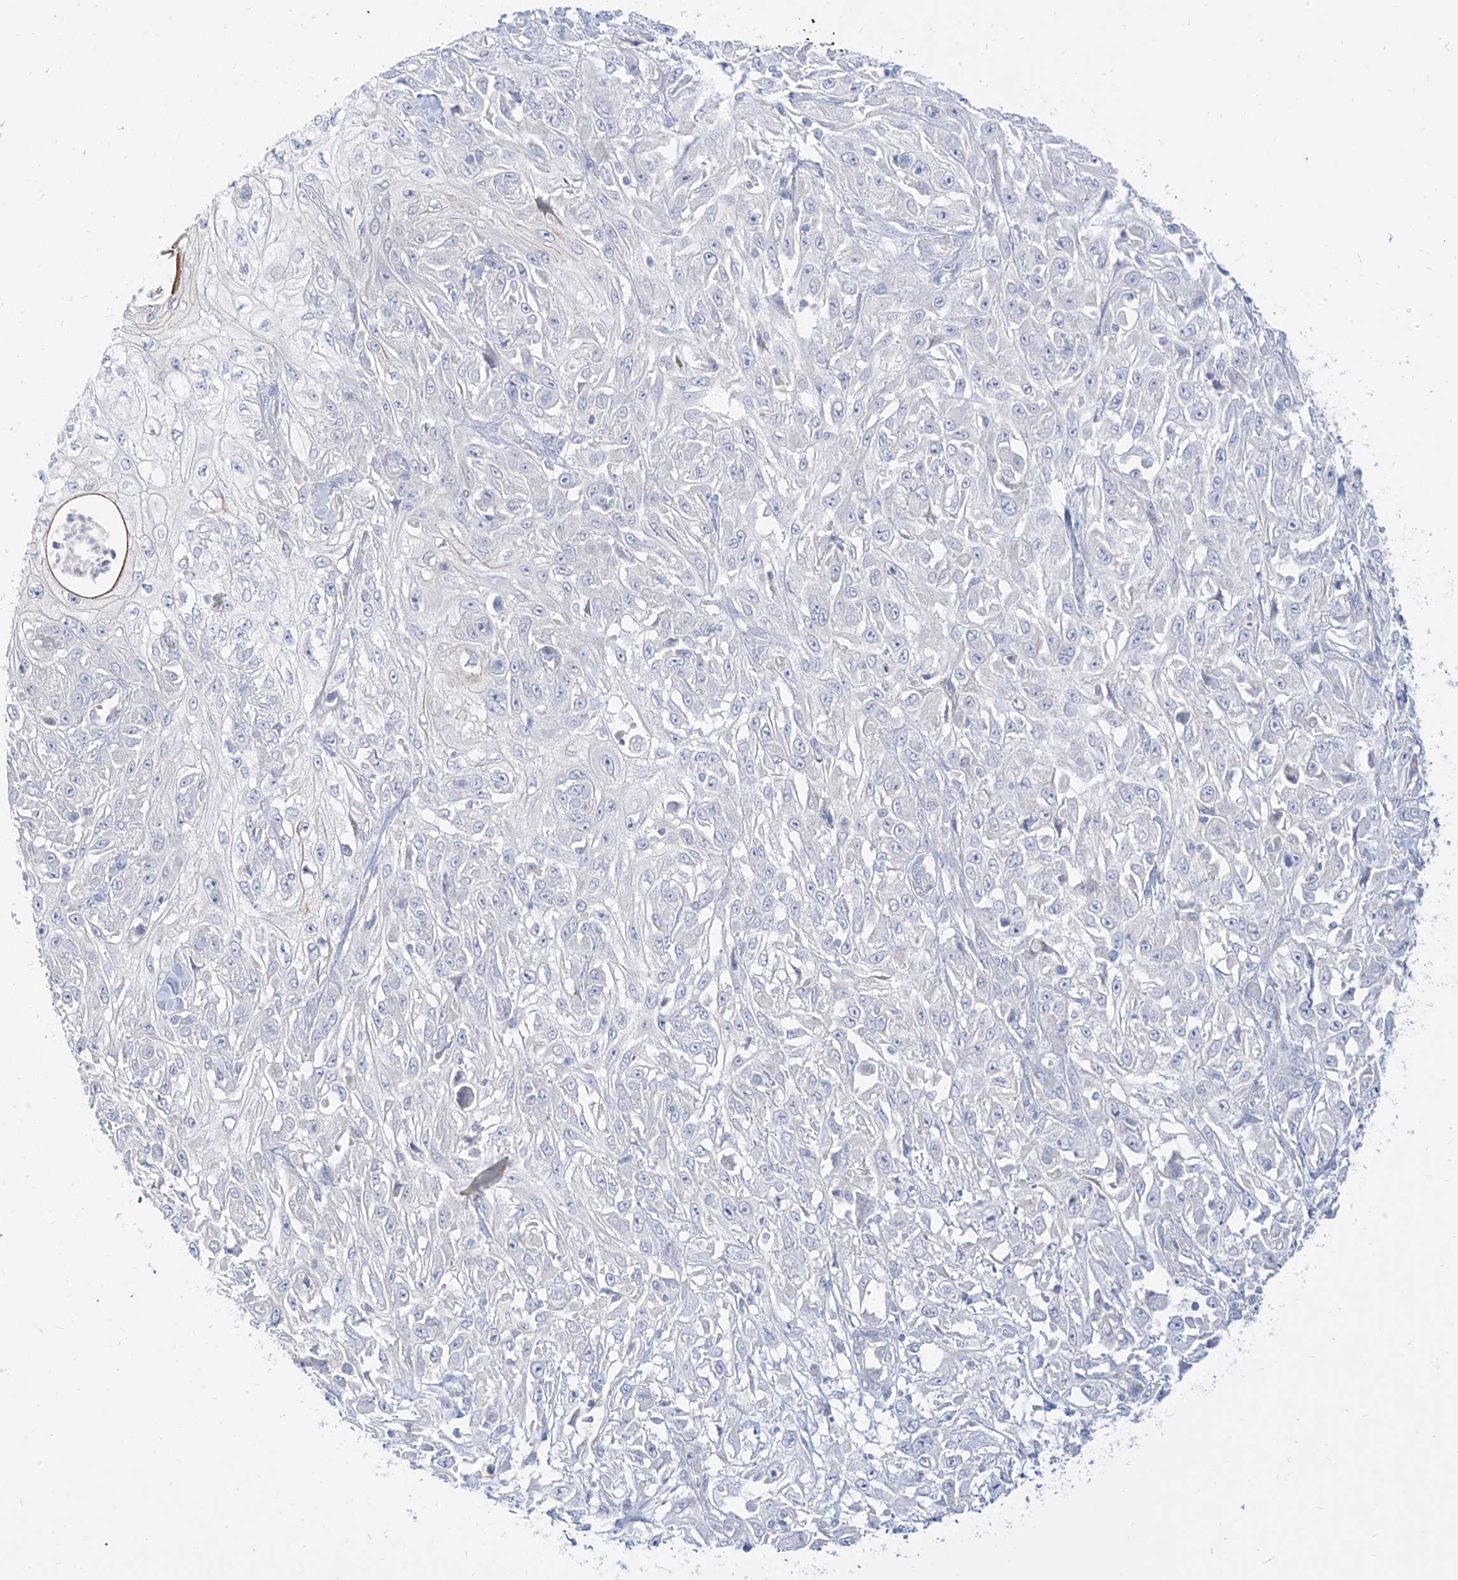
{"staining": {"intensity": "negative", "quantity": "none", "location": "none"}, "tissue": "skin cancer", "cell_type": "Tumor cells", "image_type": "cancer", "snomed": [{"axis": "morphology", "description": "Squamous cell carcinoma, NOS"}, {"axis": "morphology", "description": "Squamous cell carcinoma, metastatic, NOS"}, {"axis": "topography", "description": "Skin"}, {"axis": "topography", "description": "Lymph node"}], "caption": "A micrograph of human metastatic squamous cell carcinoma (skin) is negative for staining in tumor cells.", "gene": "SYTL3", "patient": {"sex": "male", "age": 75}}